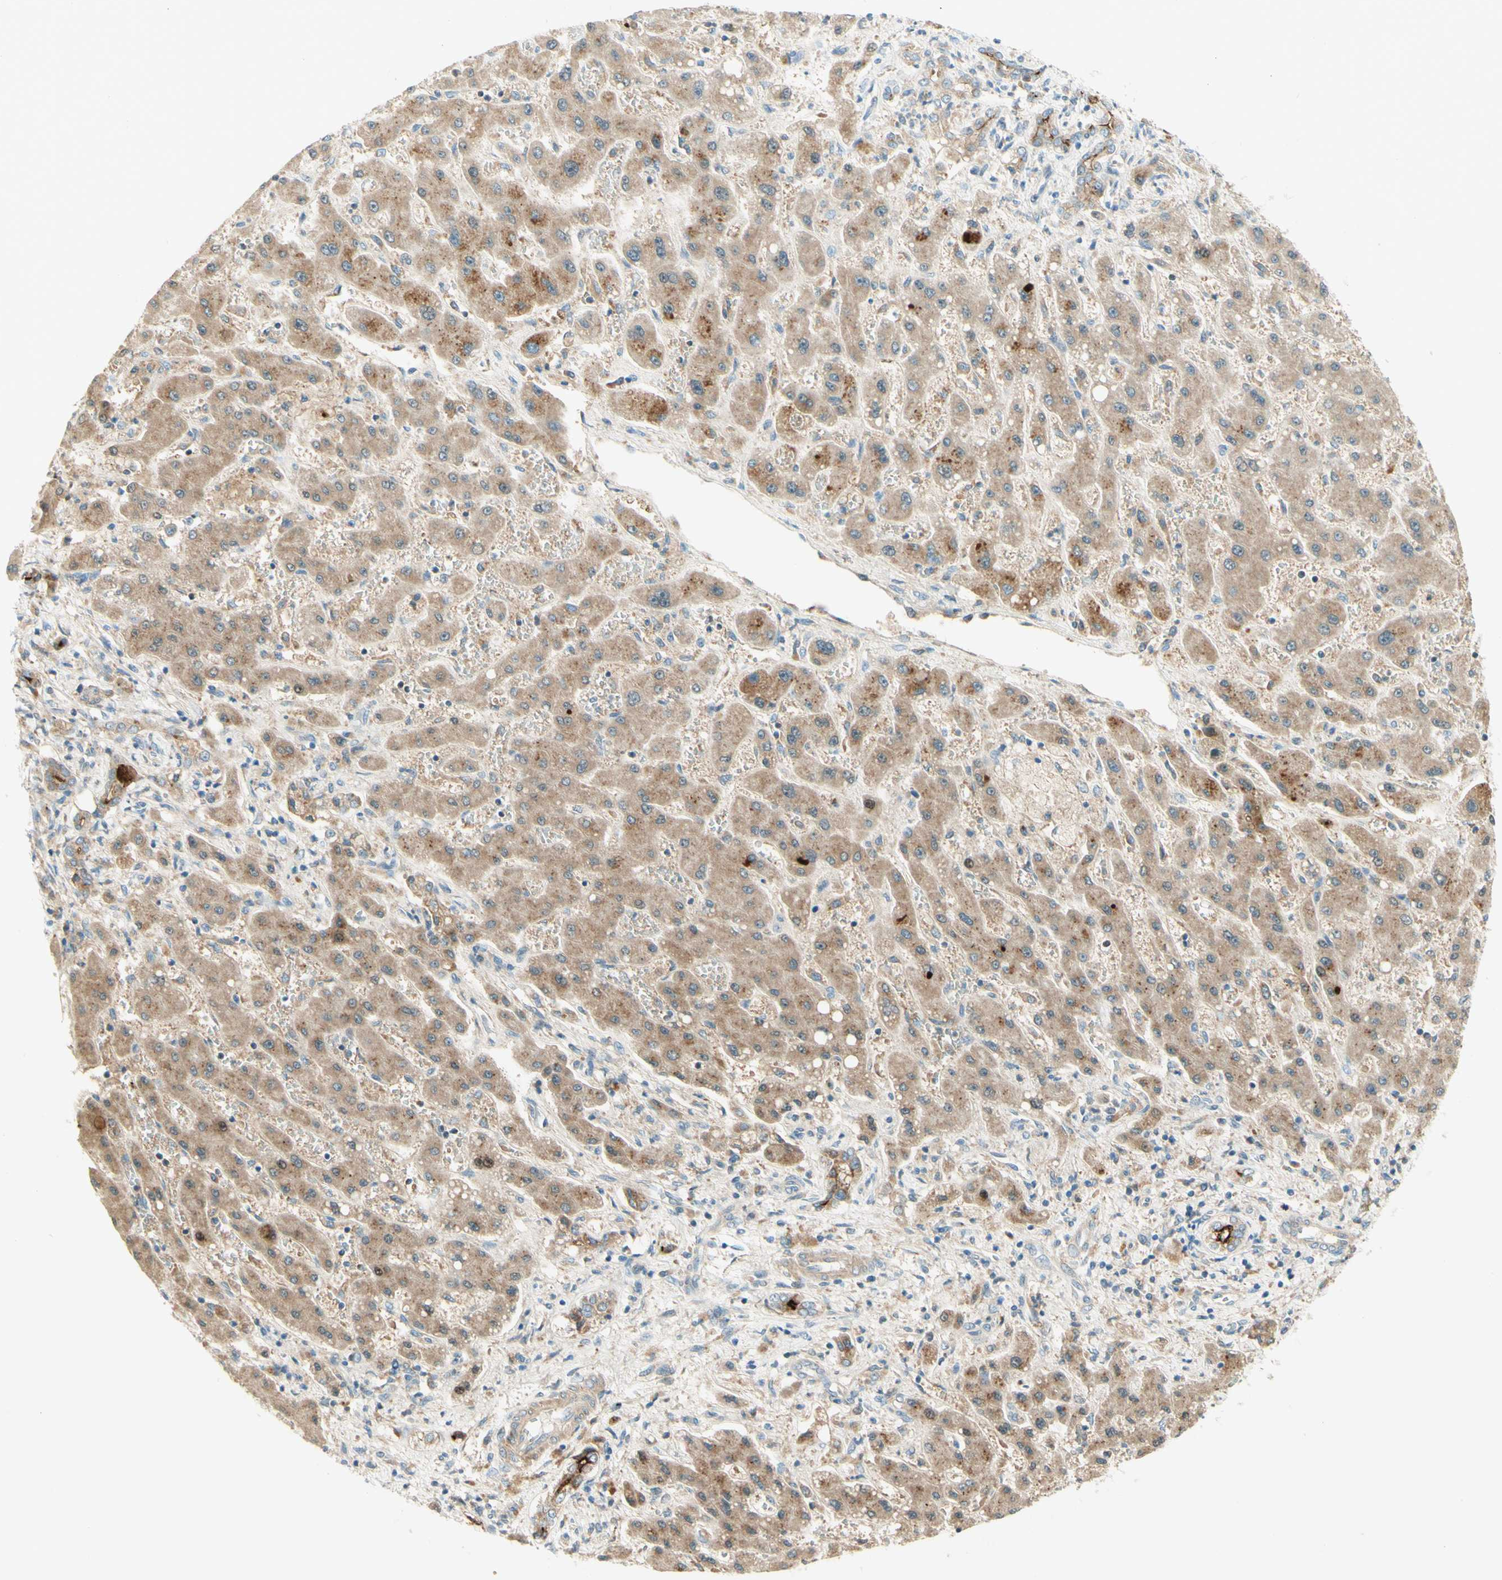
{"staining": {"intensity": "moderate", "quantity": ">75%", "location": "cytoplasmic/membranous"}, "tissue": "liver cancer", "cell_type": "Tumor cells", "image_type": "cancer", "snomed": [{"axis": "morphology", "description": "Cholangiocarcinoma"}, {"axis": "topography", "description": "Liver"}], "caption": "Protein expression analysis of liver cholangiocarcinoma demonstrates moderate cytoplasmic/membranous staining in about >75% of tumor cells.", "gene": "PROM1", "patient": {"sex": "male", "age": 50}}